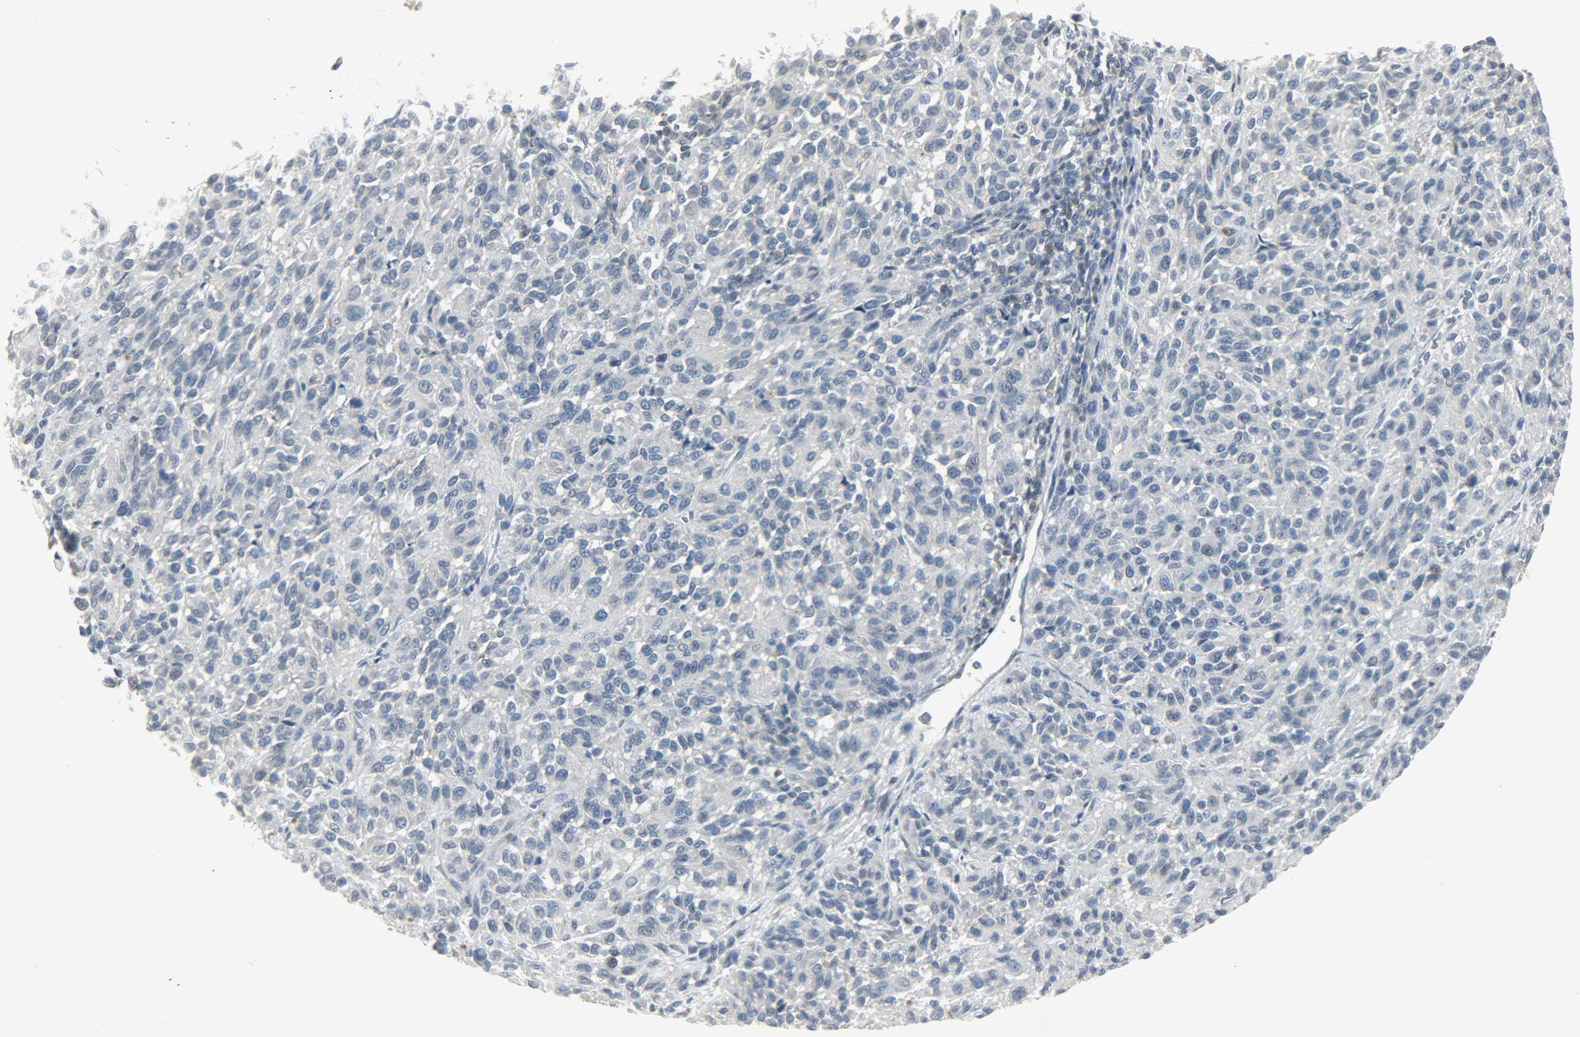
{"staining": {"intensity": "negative", "quantity": "none", "location": "none"}, "tissue": "melanoma", "cell_type": "Tumor cells", "image_type": "cancer", "snomed": [{"axis": "morphology", "description": "Malignant melanoma, Metastatic site"}, {"axis": "topography", "description": "Lung"}], "caption": "Human malignant melanoma (metastatic site) stained for a protein using immunohistochemistry reveals no expression in tumor cells.", "gene": "CAMK4", "patient": {"sex": "male", "age": 64}}